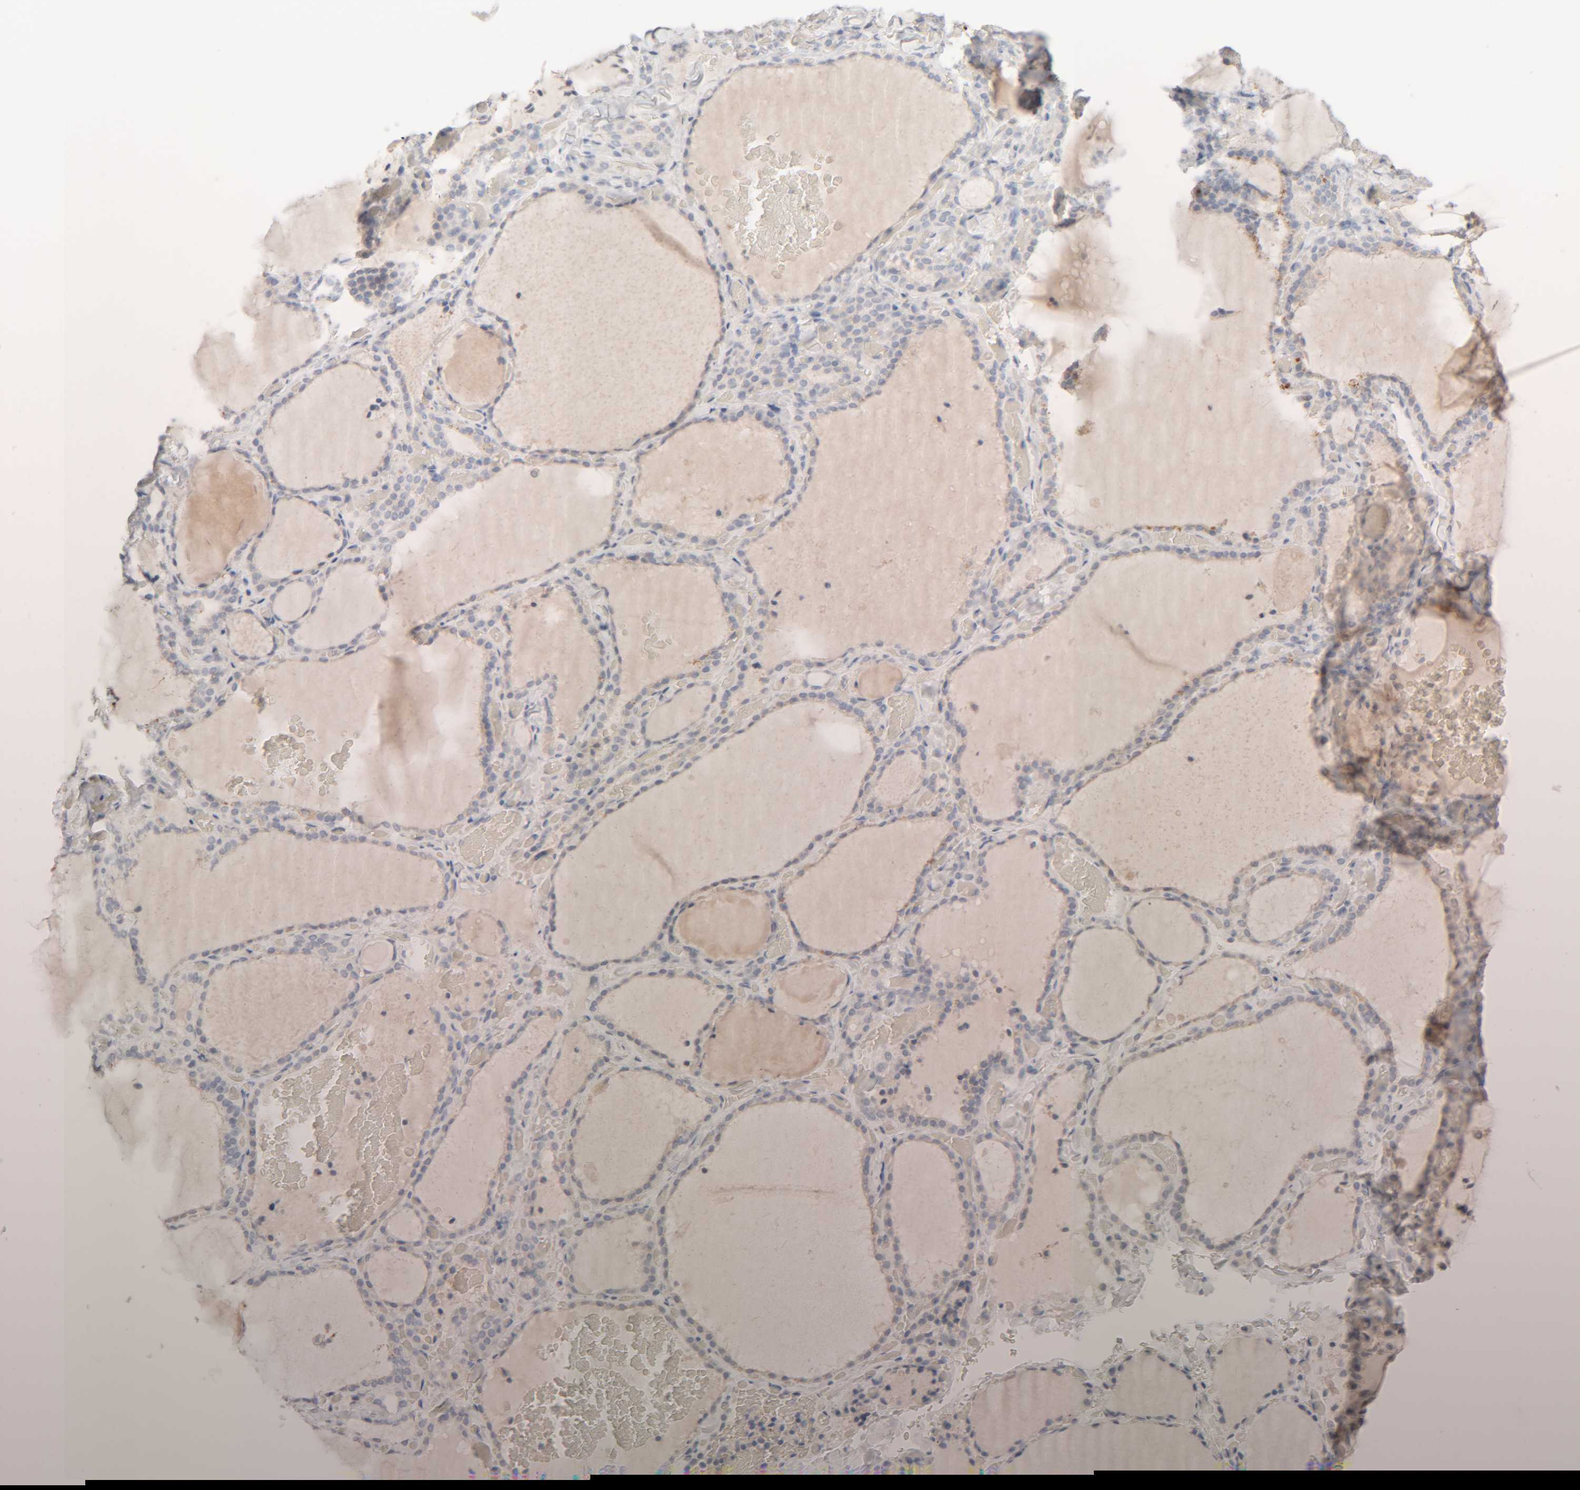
{"staining": {"intensity": "negative", "quantity": "none", "location": "none"}, "tissue": "thyroid gland", "cell_type": "Glandular cells", "image_type": "normal", "snomed": [{"axis": "morphology", "description": "Normal tissue, NOS"}, {"axis": "topography", "description": "Thyroid gland"}], "caption": "The immunohistochemistry (IHC) image has no significant positivity in glandular cells of thyroid gland. (Stains: DAB (3,3'-diaminobenzidine) IHC with hematoxylin counter stain, Microscopy: brightfield microscopy at high magnification).", "gene": "RIDA", "patient": {"sex": "female", "age": 22}}